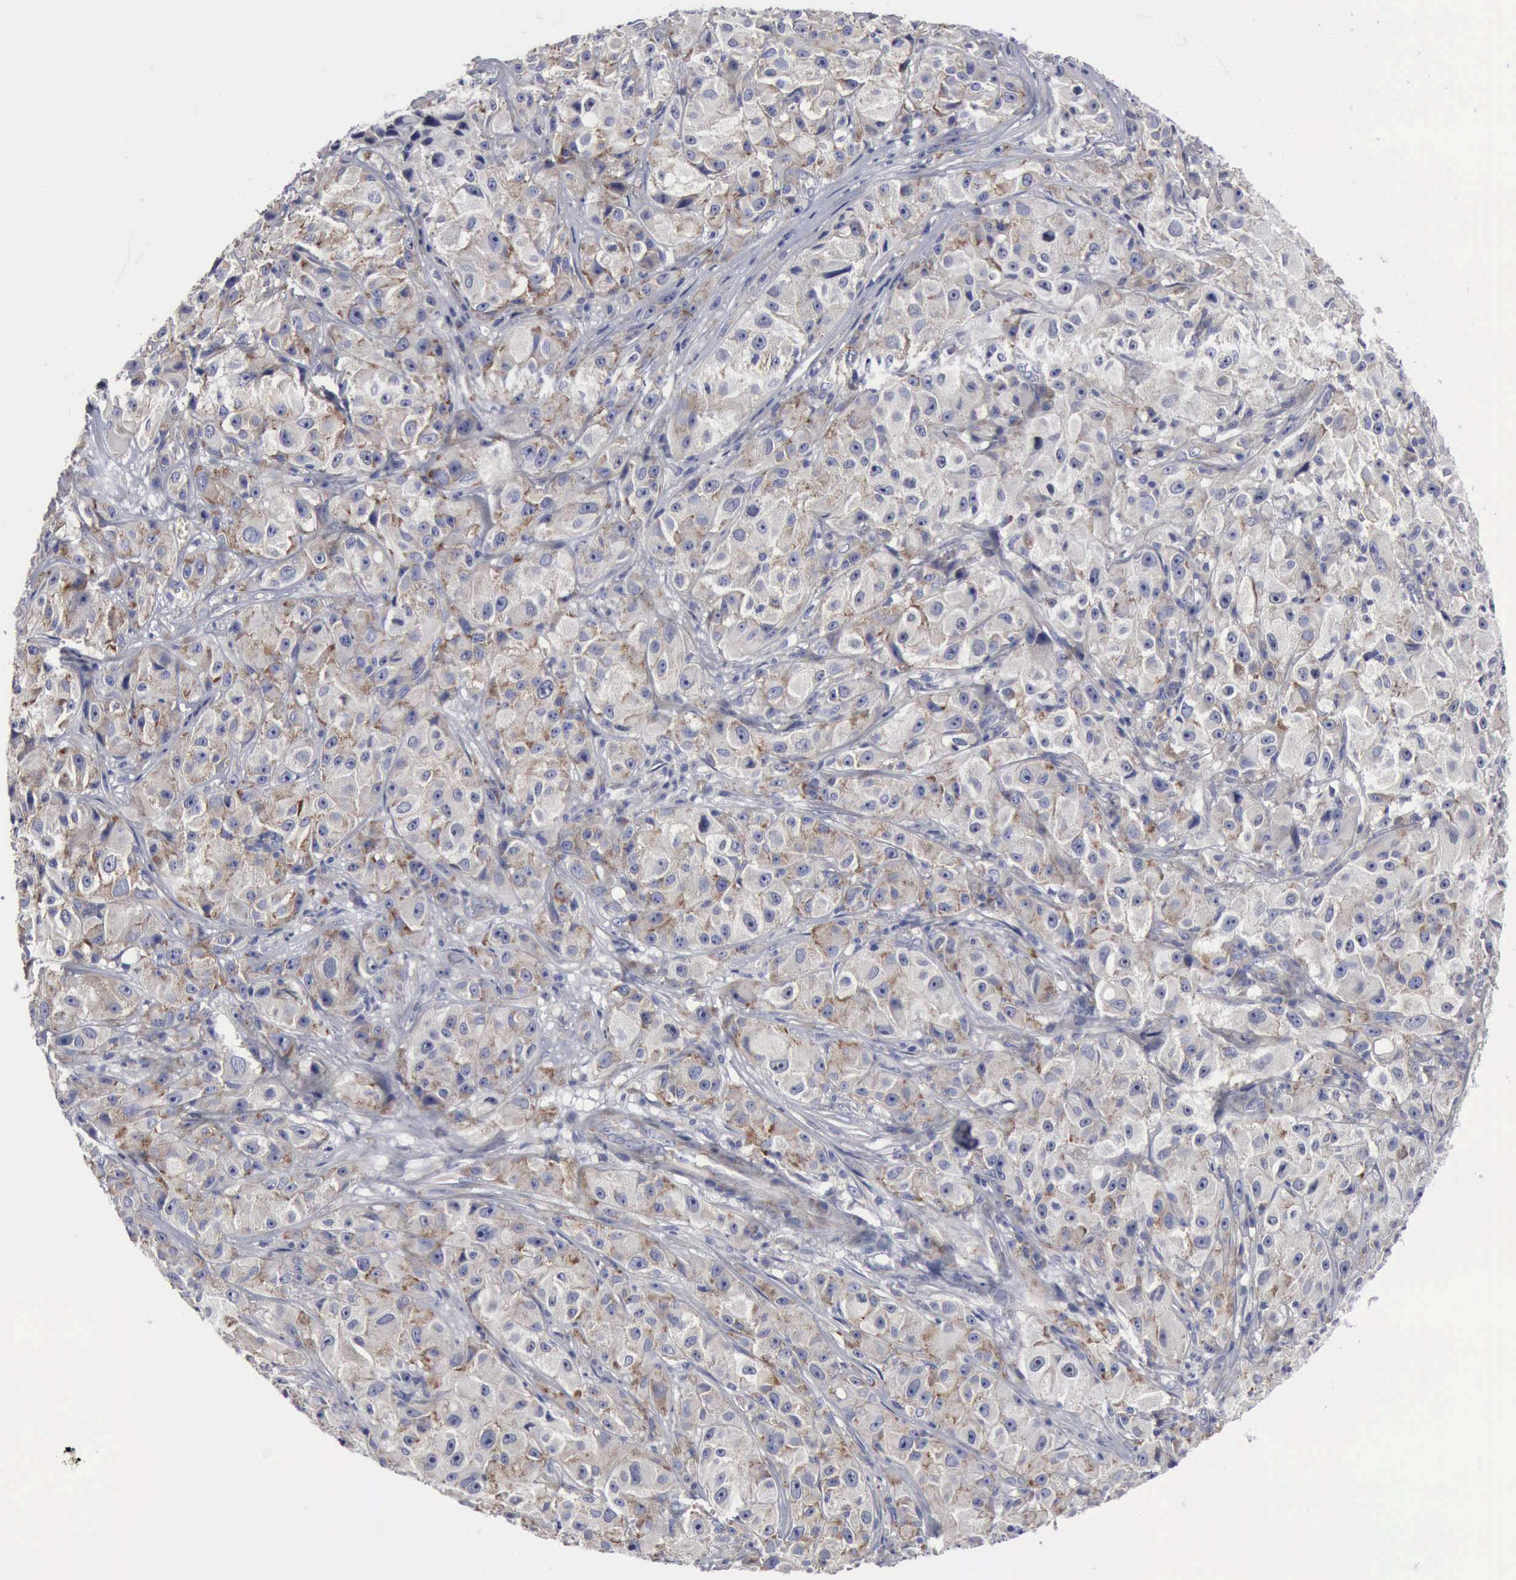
{"staining": {"intensity": "moderate", "quantity": "<25%", "location": "cytoplasmic/membranous"}, "tissue": "melanoma", "cell_type": "Tumor cells", "image_type": "cancer", "snomed": [{"axis": "morphology", "description": "Malignant melanoma, NOS"}, {"axis": "topography", "description": "Skin"}], "caption": "Malignant melanoma tissue shows moderate cytoplasmic/membranous expression in approximately <25% of tumor cells (DAB IHC with brightfield microscopy, high magnification).", "gene": "TXLNG", "patient": {"sex": "male", "age": 56}}